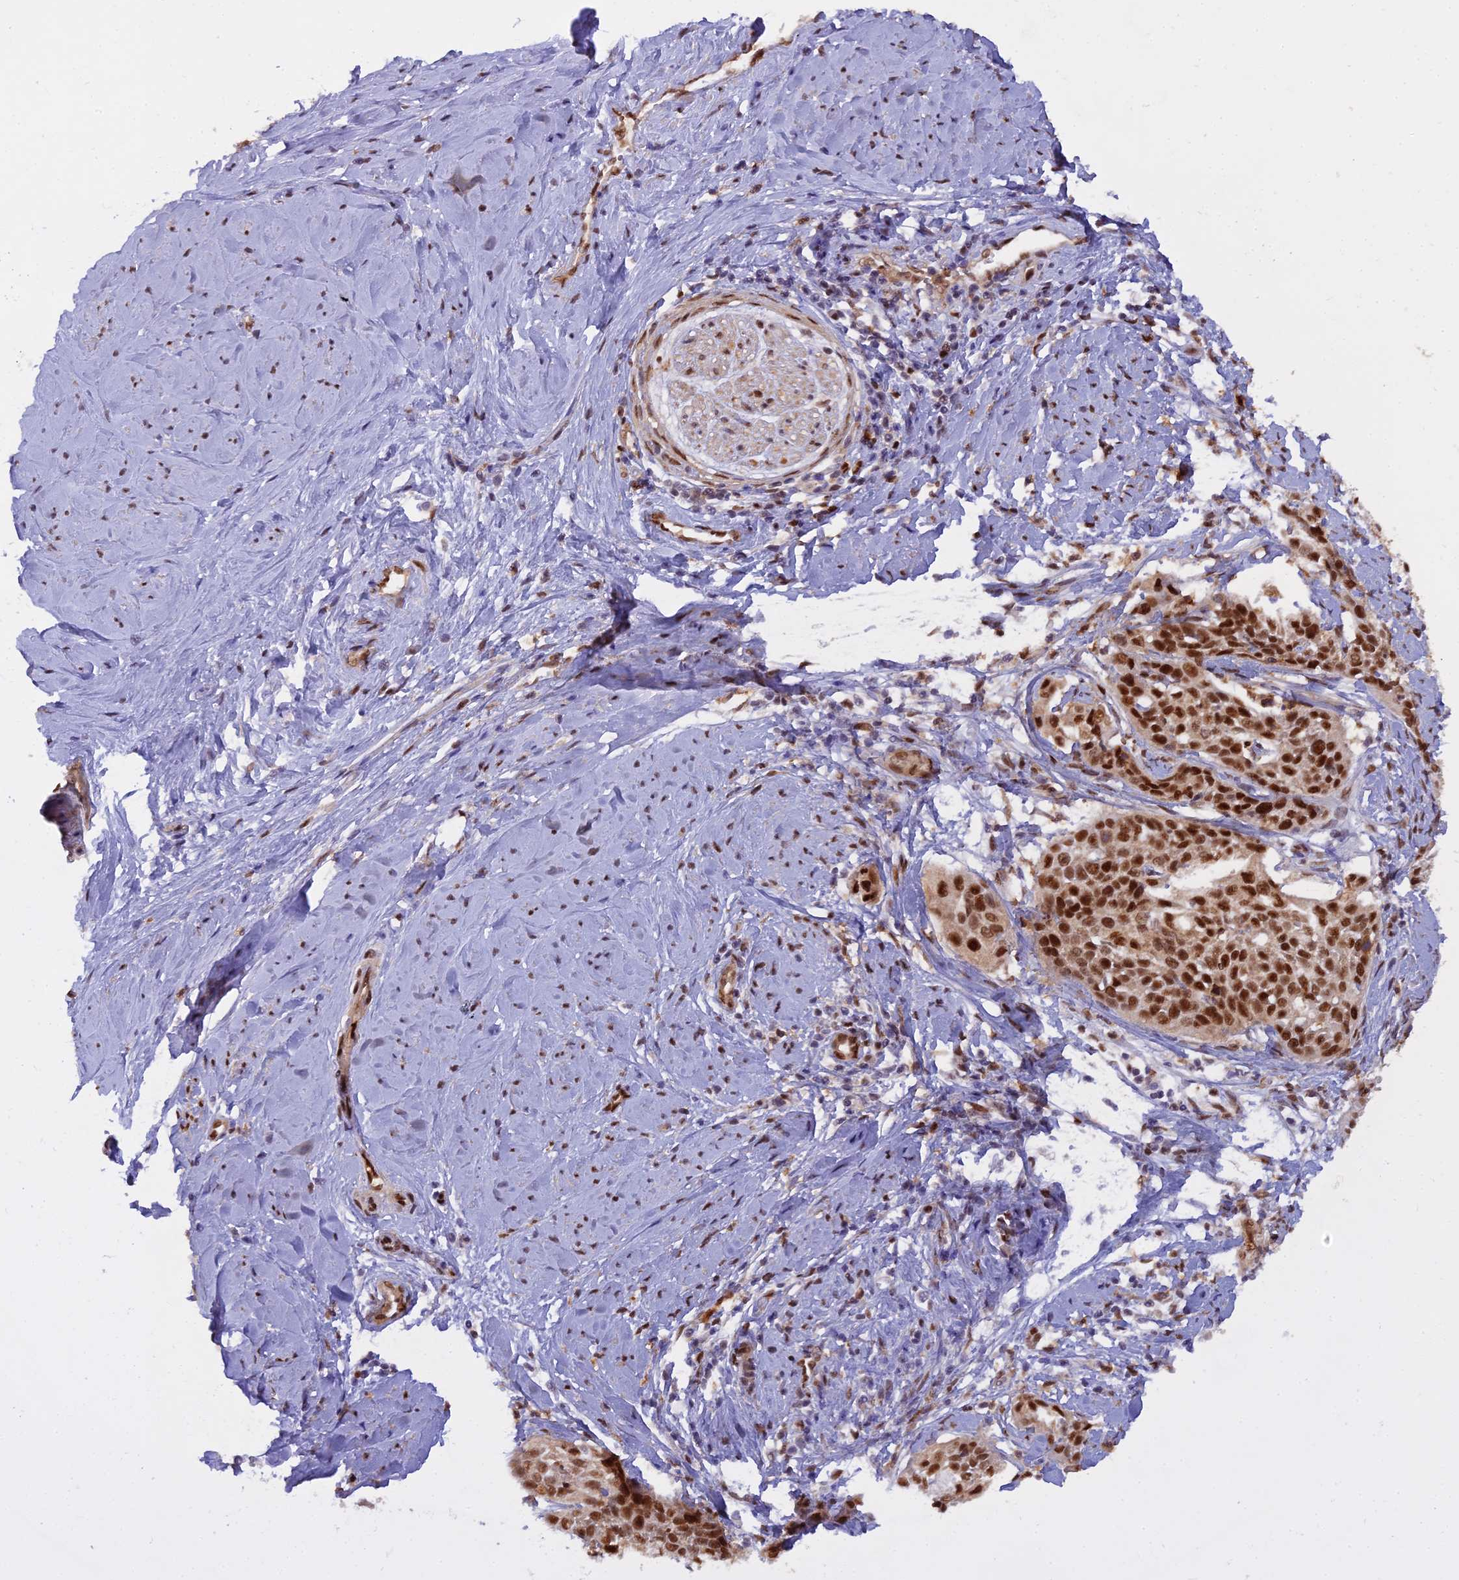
{"staining": {"intensity": "strong", "quantity": ">75%", "location": "nuclear"}, "tissue": "cervical cancer", "cell_type": "Tumor cells", "image_type": "cancer", "snomed": [{"axis": "morphology", "description": "Squamous cell carcinoma, NOS"}, {"axis": "topography", "description": "Cervix"}], "caption": "Immunohistochemical staining of human cervical cancer (squamous cell carcinoma) reveals high levels of strong nuclear positivity in about >75% of tumor cells.", "gene": "NPEPL1", "patient": {"sex": "female", "age": 44}}